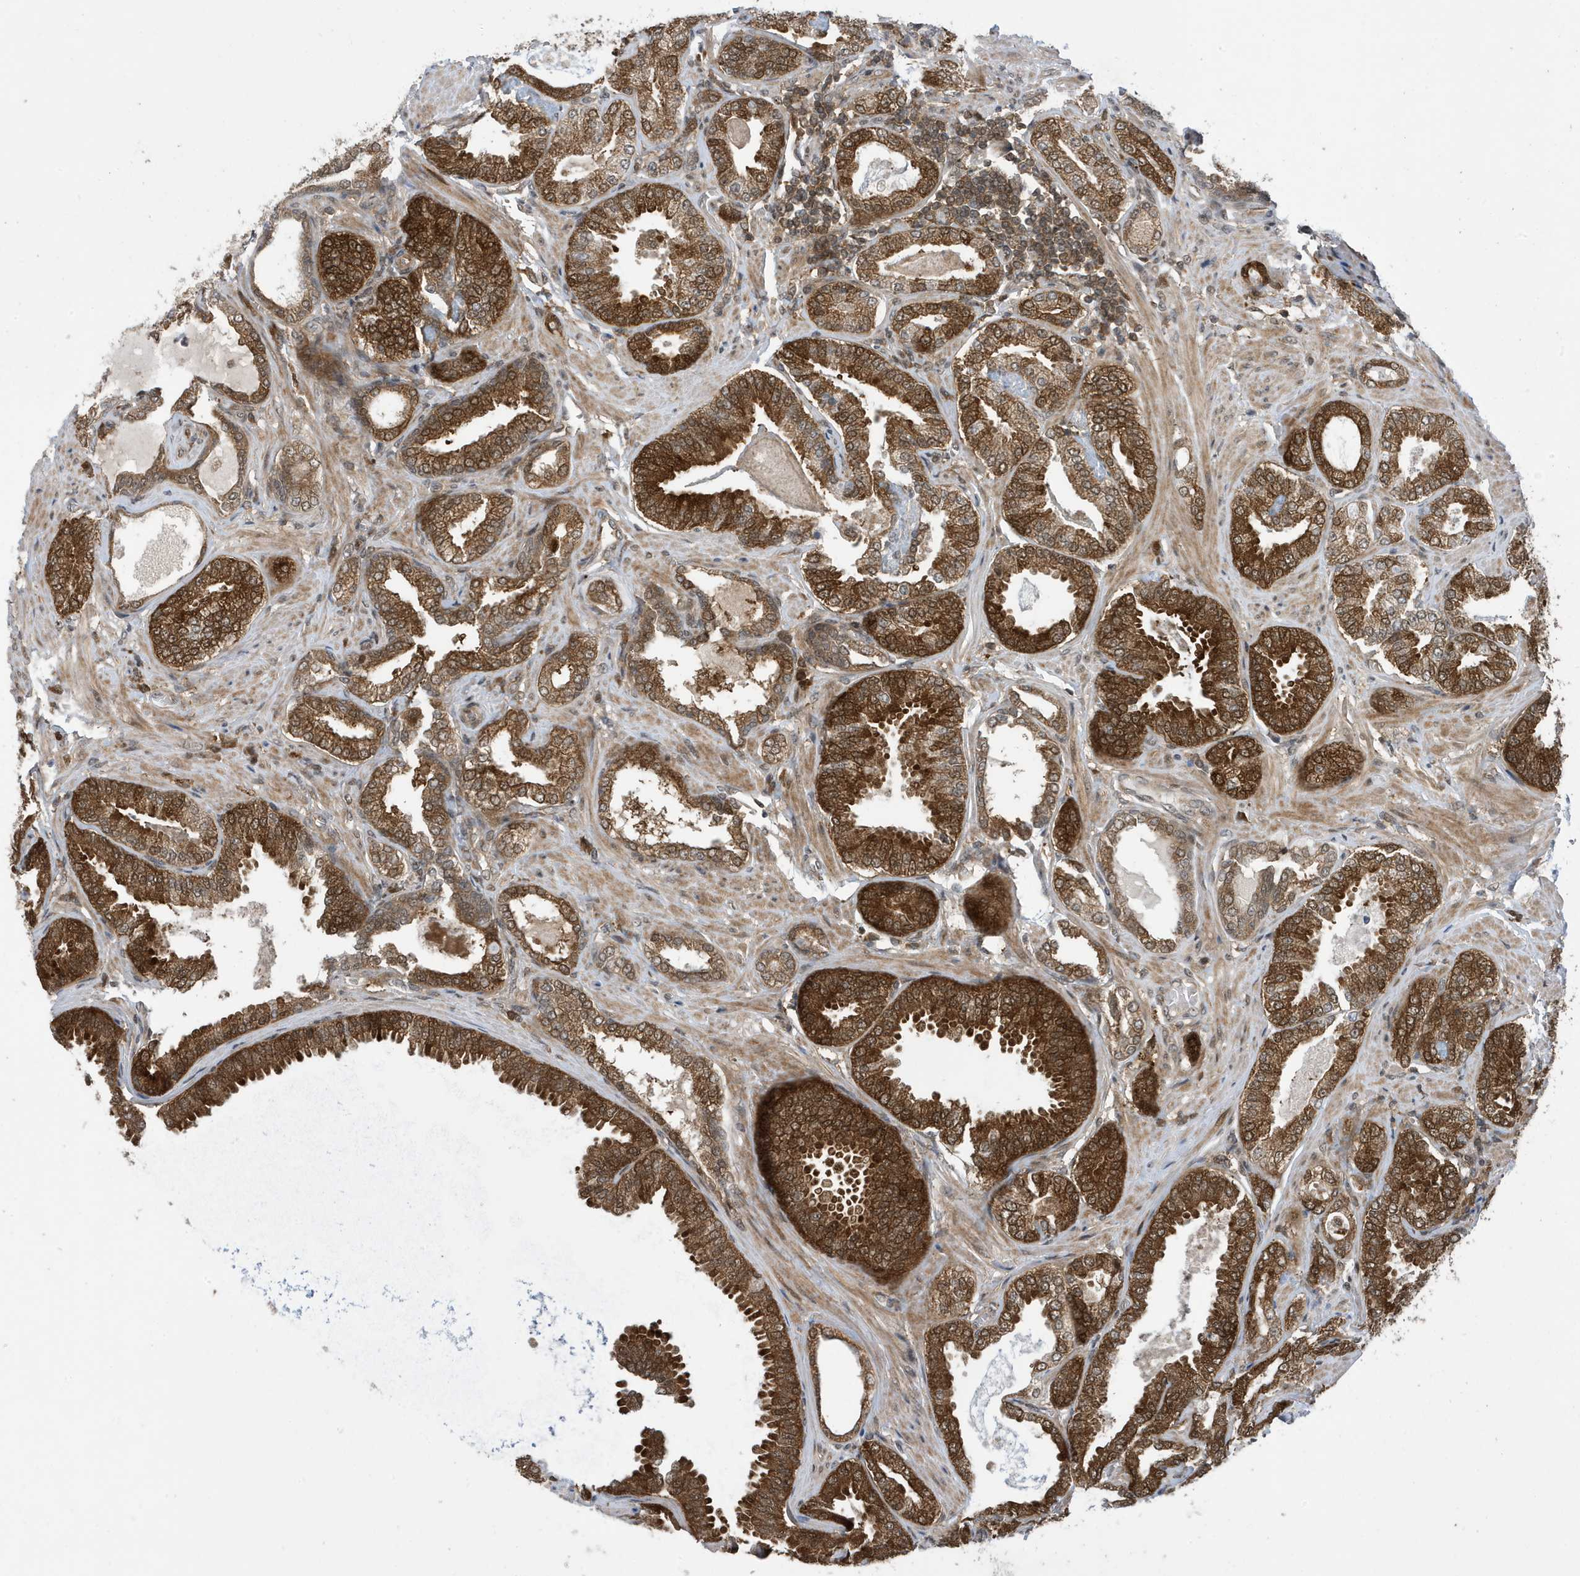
{"staining": {"intensity": "strong", "quantity": ">75%", "location": "cytoplasmic/membranous"}, "tissue": "prostate cancer", "cell_type": "Tumor cells", "image_type": "cancer", "snomed": [{"axis": "morphology", "description": "Adenocarcinoma, Low grade"}, {"axis": "topography", "description": "Prostate"}], "caption": "A brown stain labels strong cytoplasmic/membranous expression of a protein in prostate low-grade adenocarcinoma tumor cells. (Brightfield microscopy of DAB IHC at high magnification).", "gene": "UBQLN1", "patient": {"sex": "male", "age": 71}}